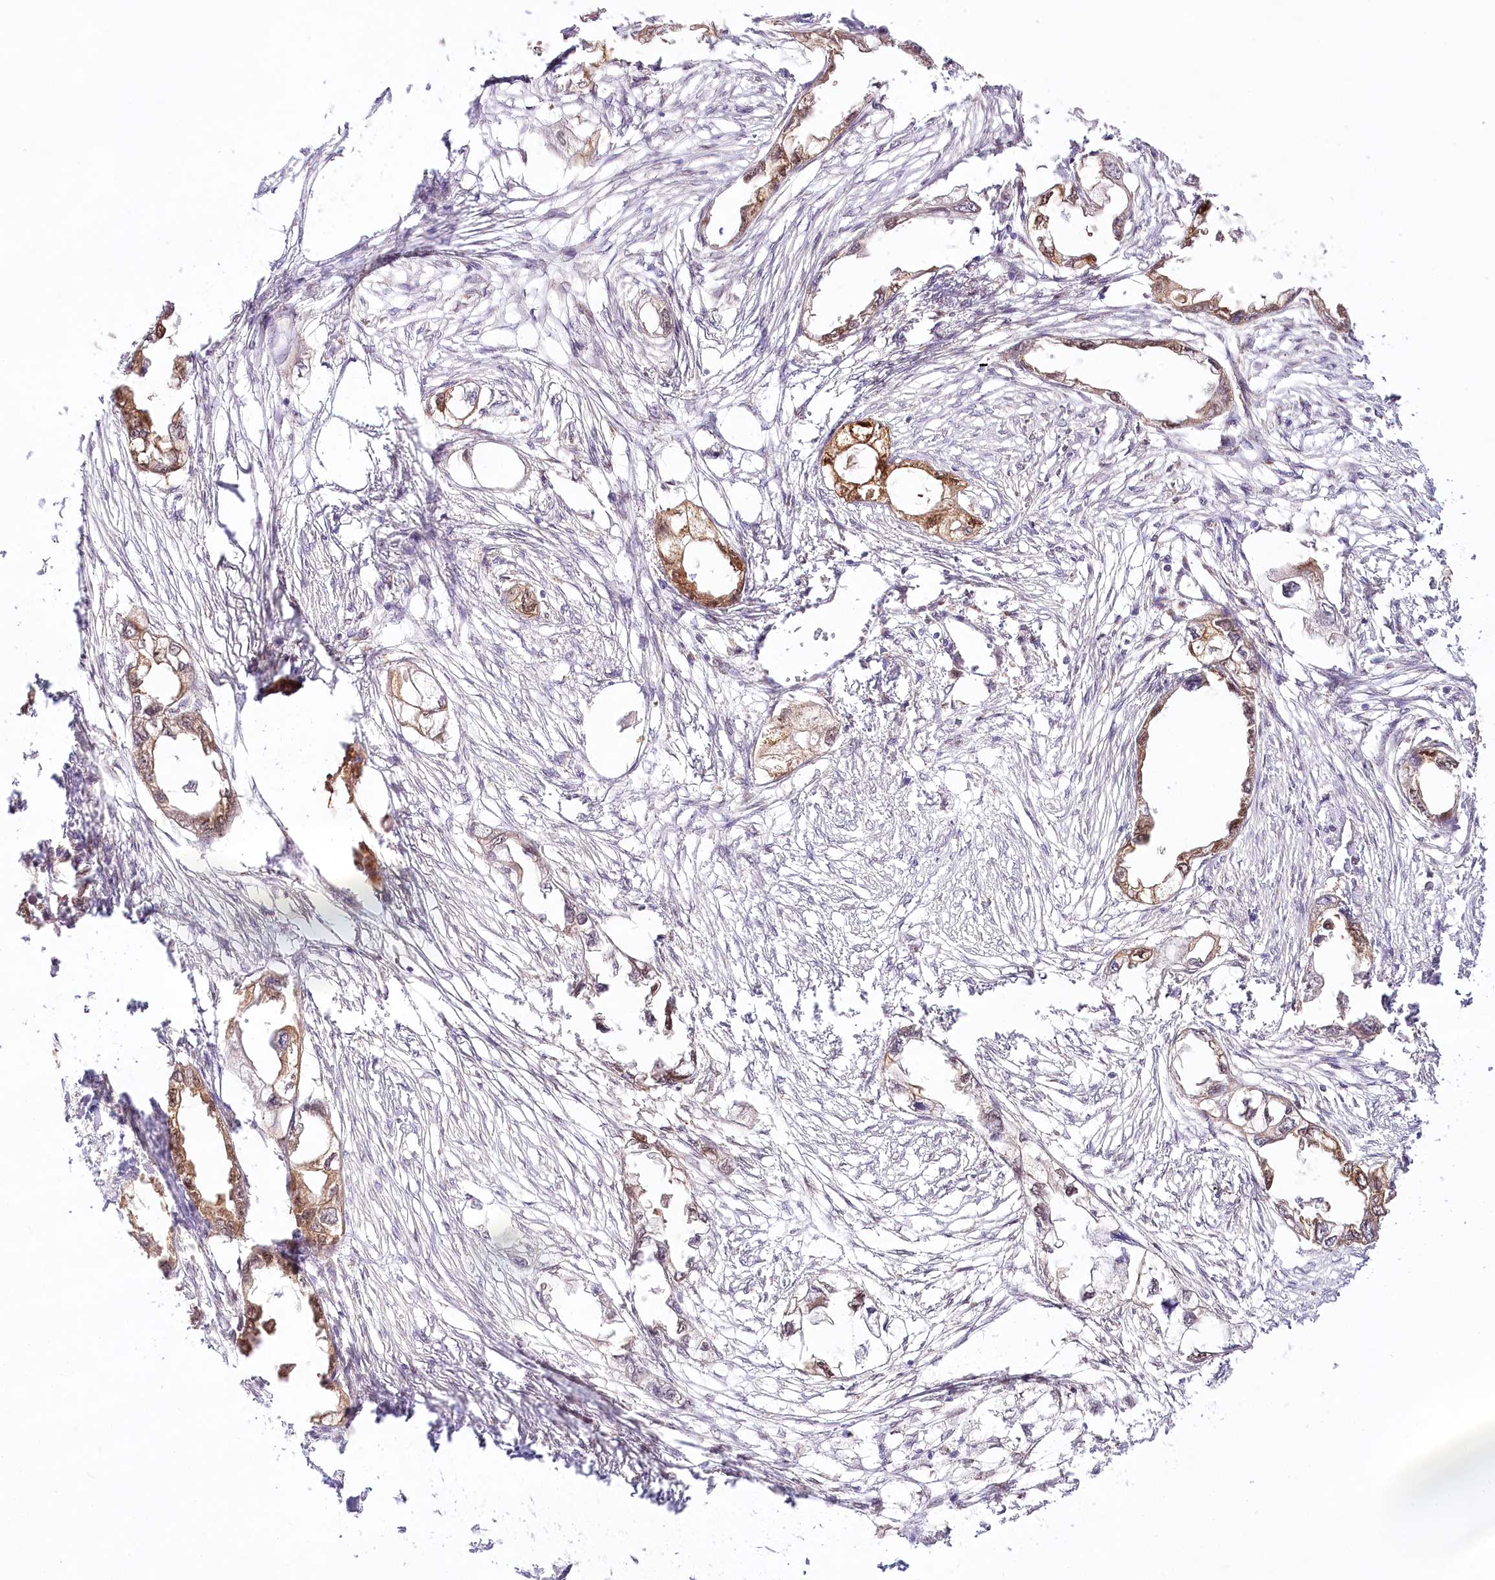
{"staining": {"intensity": "moderate", "quantity": ">75%", "location": "cytoplasmic/membranous"}, "tissue": "endometrial cancer", "cell_type": "Tumor cells", "image_type": "cancer", "snomed": [{"axis": "morphology", "description": "Adenocarcinoma, NOS"}, {"axis": "morphology", "description": "Adenocarcinoma, metastatic, NOS"}, {"axis": "topography", "description": "Adipose tissue"}, {"axis": "topography", "description": "Endometrium"}], "caption": "Endometrial adenocarcinoma stained for a protein shows moderate cytoplasmic/membranous positivity in tumor cells.", "gene": "INPP4B", "patient": {"sex": "female", "age": 67}}